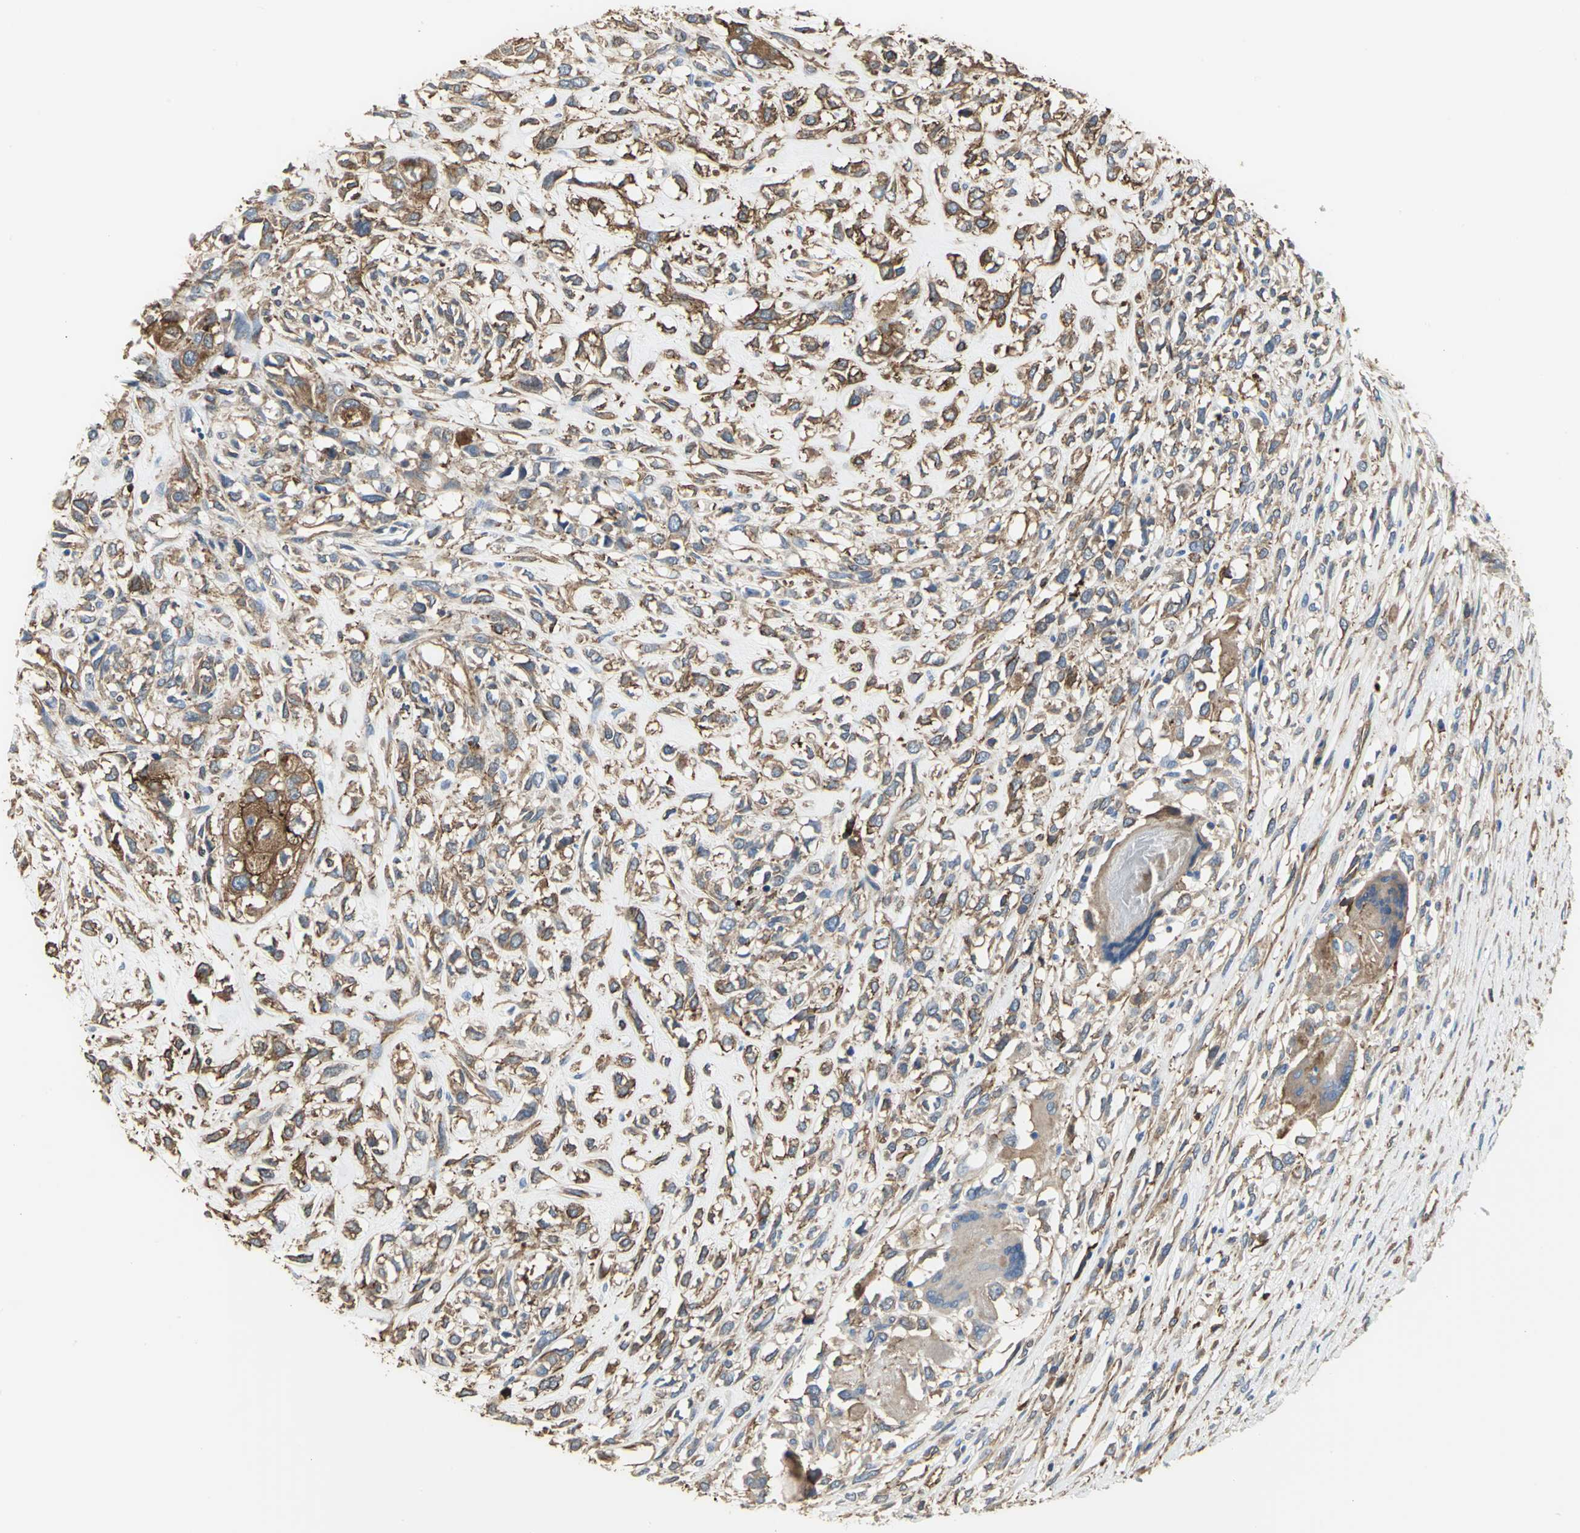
{"staining": {"intensity": "strong", "quantity": ">75%", "location": "cytoplasmic/membranous"}, "tissue": "head and neck cancer", "cell_type": "Tumor cells", "image_type": "cancer", "snomed": [{"axis": "morphology", "description": "Necrosis, NOS"}, {"axis": "morphology", "description": "Neoplasm, malignant, NOS"}, {"axis": "topography", "description": "Salivary gland"}, {"axis": "topography", "description": "Head-Neck"}], "caption": "Immunohistochemistry (IHC) image of head and neck cancer (neoplasm (malignant)) stained for a protein (brown), which exhibits high levels of strong cytoplasmic/membranous positivity in about >75% of tumor cells.", "gene": "FLNB", "patient": {"sex": "male", "age": 43}}